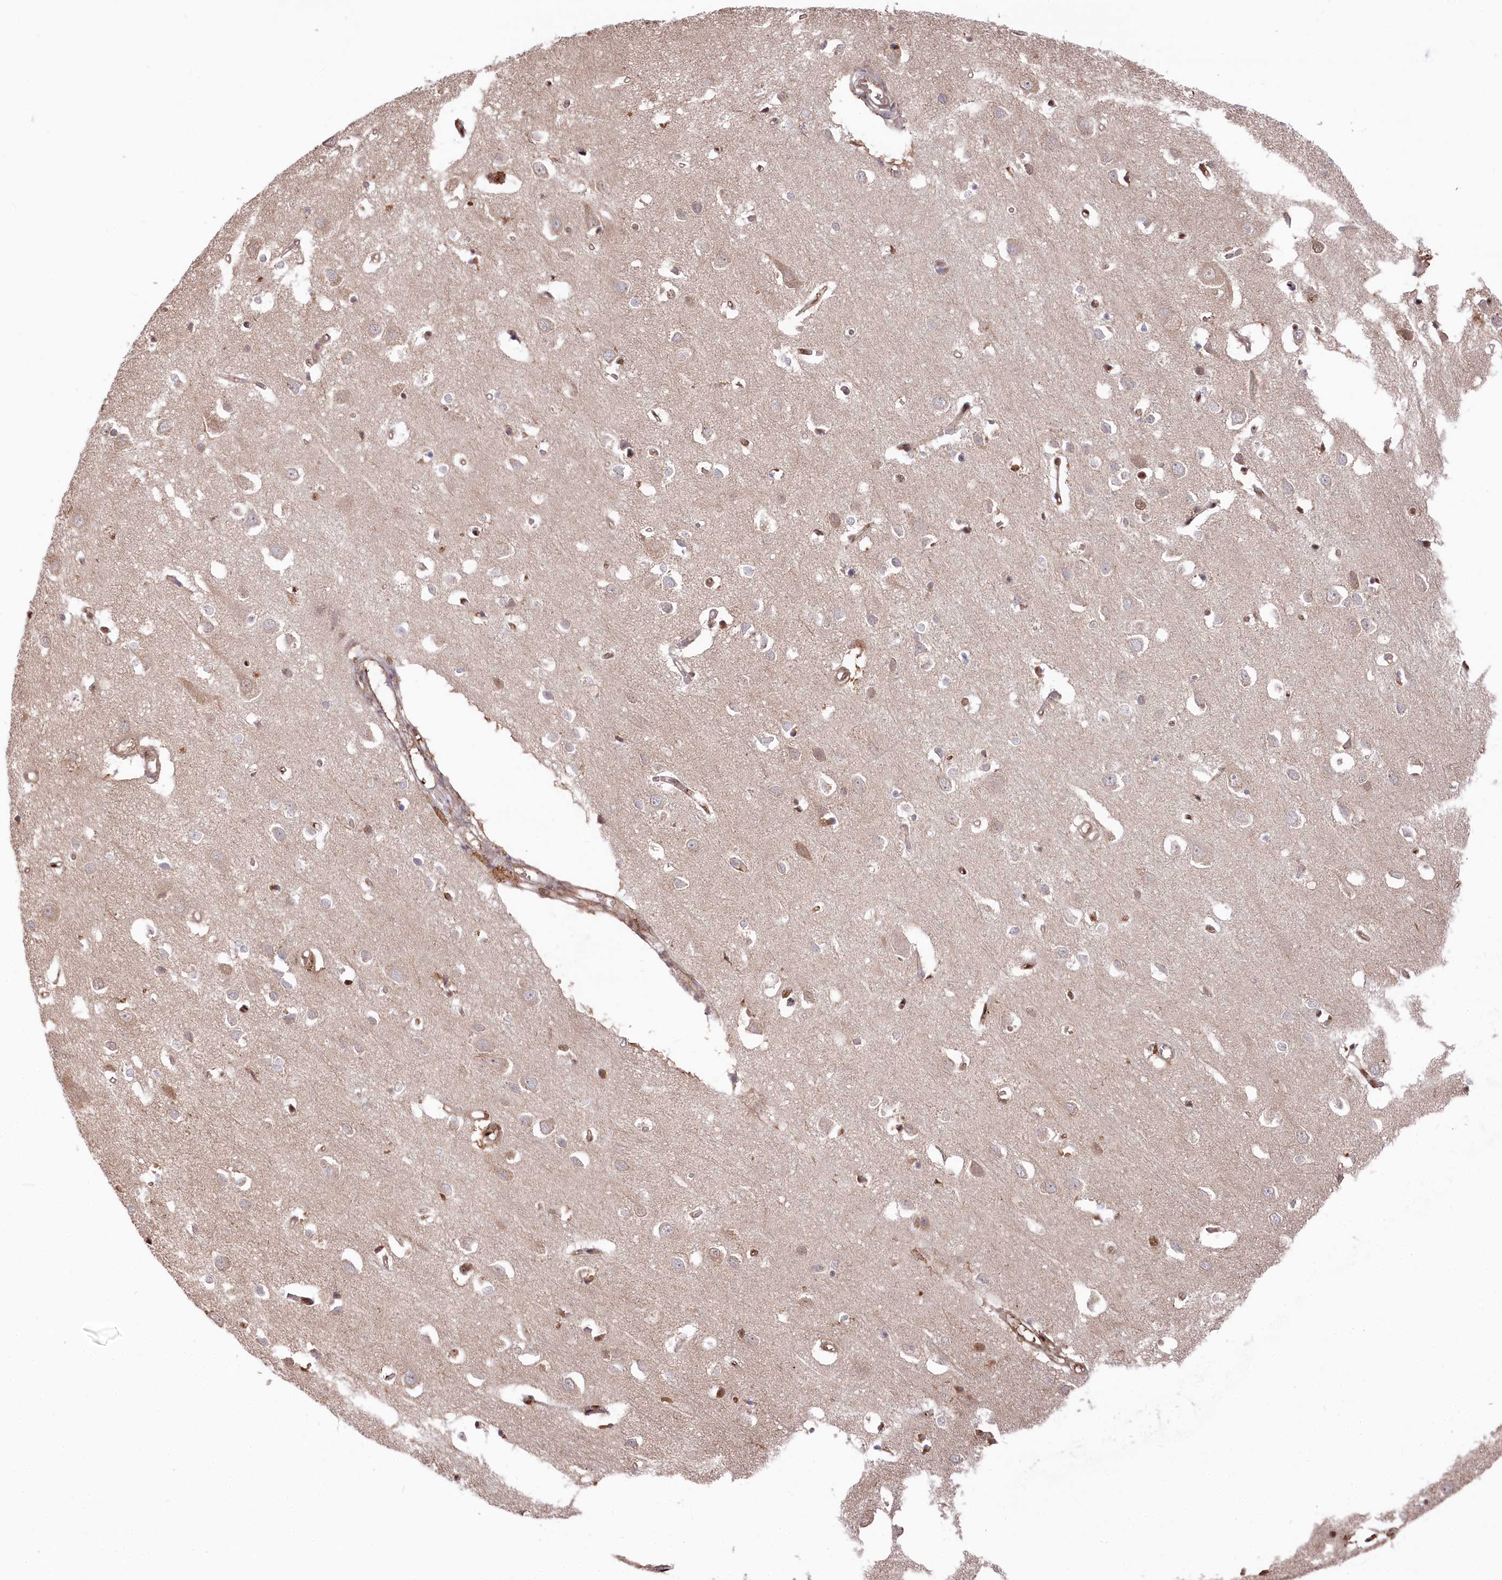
{"staining": {"intensity": "moderate", "quantity": ">75%", "location": "cytoplasmic/membranous,nuclear"}, "tissue": "cerebral cortex", "cell_type": "Endothelial cells", "image_type": "normal", "snomed": [{"axis": "morphology", "description": "Normal tissue, NOS"}, {"axis": "topography", "description": "Cerebral cortex"}], "caption": "Human cerebral cortex stained for a protein (brown) shows moderate cytoplasmic/membranous,nuclear positive staining in about >75% of endothelial cells.", "gene": "PSMA1", "patient": {"sex": "female", "age": 64}}